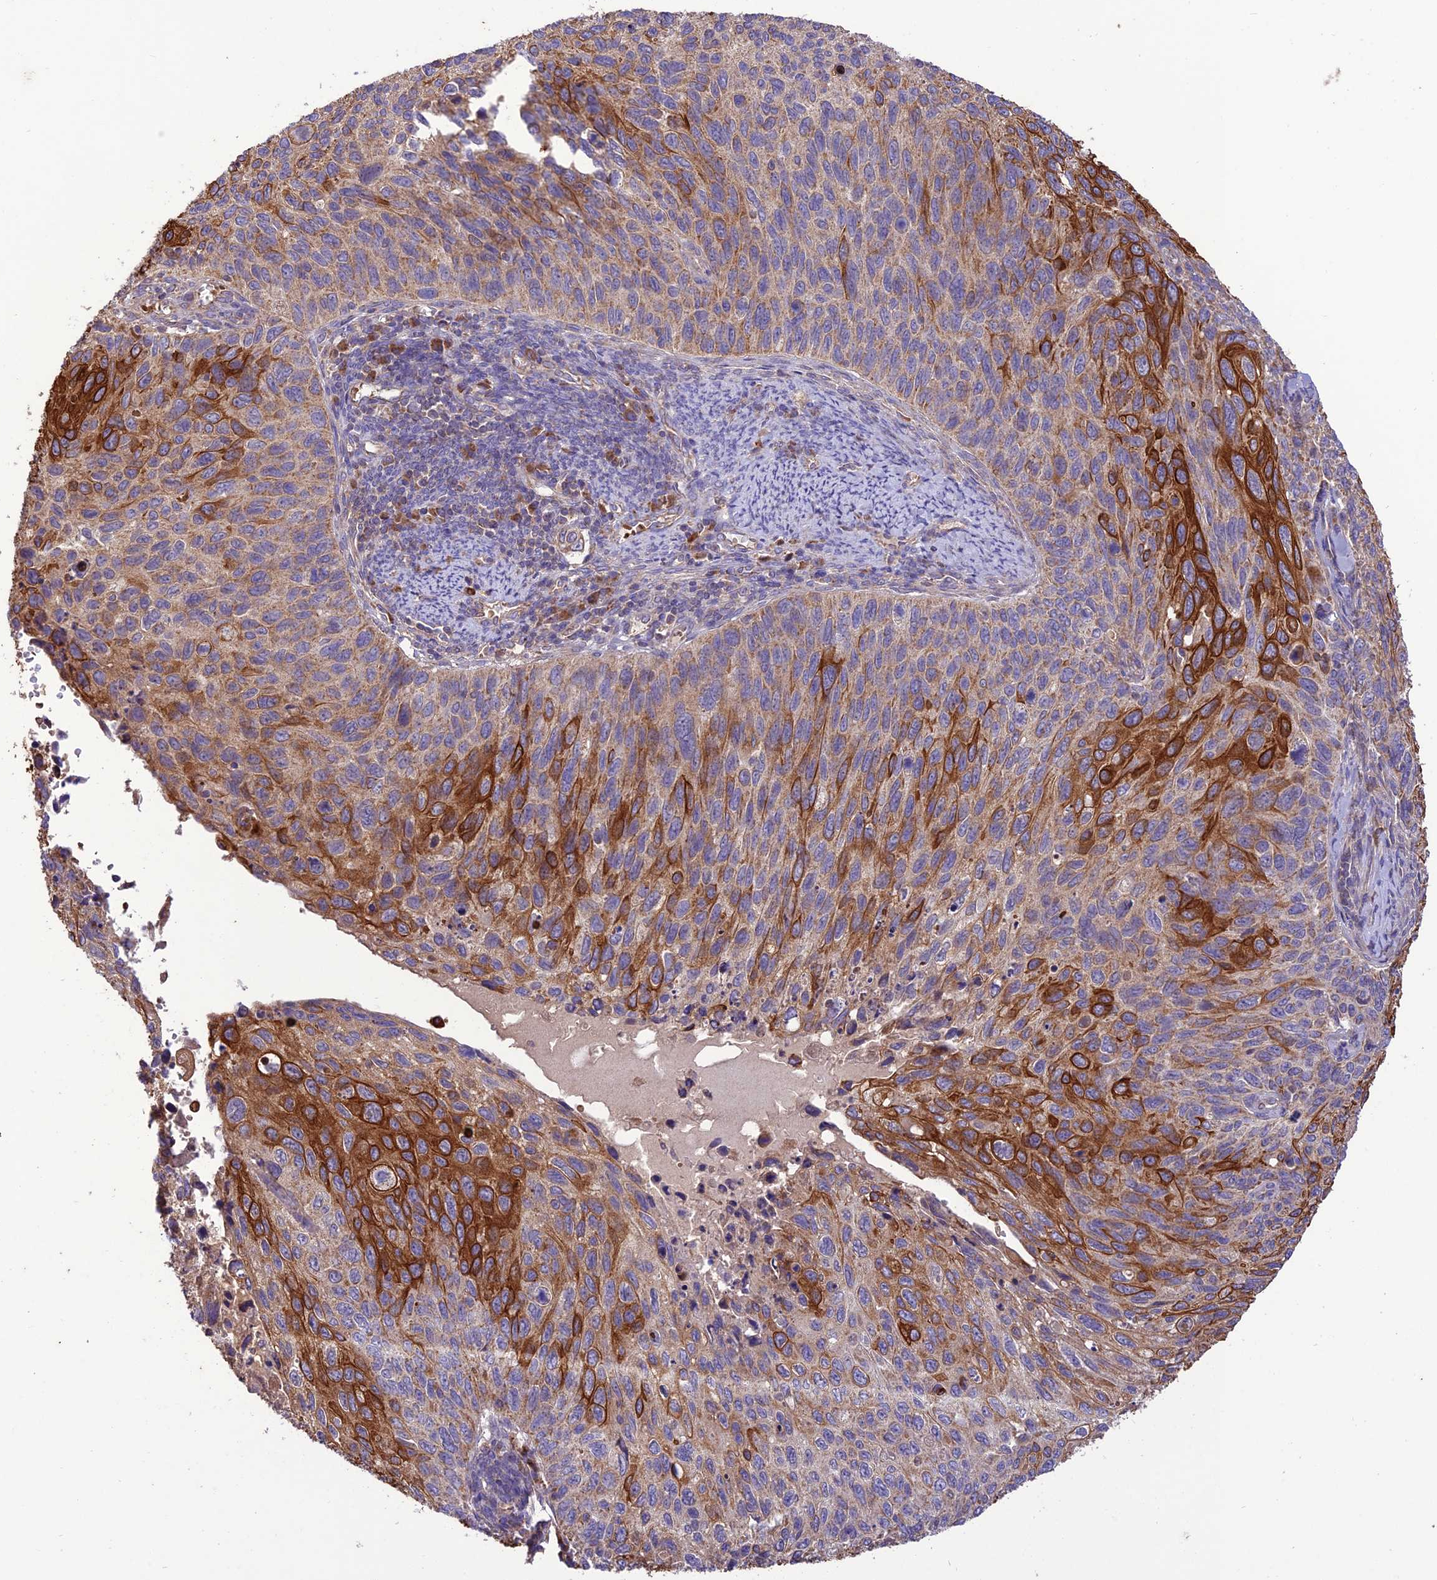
{"staining": {"intensity": "strong", "quantity": "25%-75%", "location": "cytoplasmic/membranous"}, "tissue": "cervical cancer", "cell_type": "Tumor cells", "image_type": "cancer", "snomed": [{"axis": "morphology", "description": "Squamous cell carcinoma, NOS"}, {"axis": "topography", "description": "Cervix"}], "caption": "This image reveals immunohistochemistry staining of human squamous cell carcinoma (cervical), with high strong cytoplasmic/membranous positivity in about 25%-75% of tumor cells.", "gene": "NDUFAF1", "patient": {"sex": "female", "age": 70}}